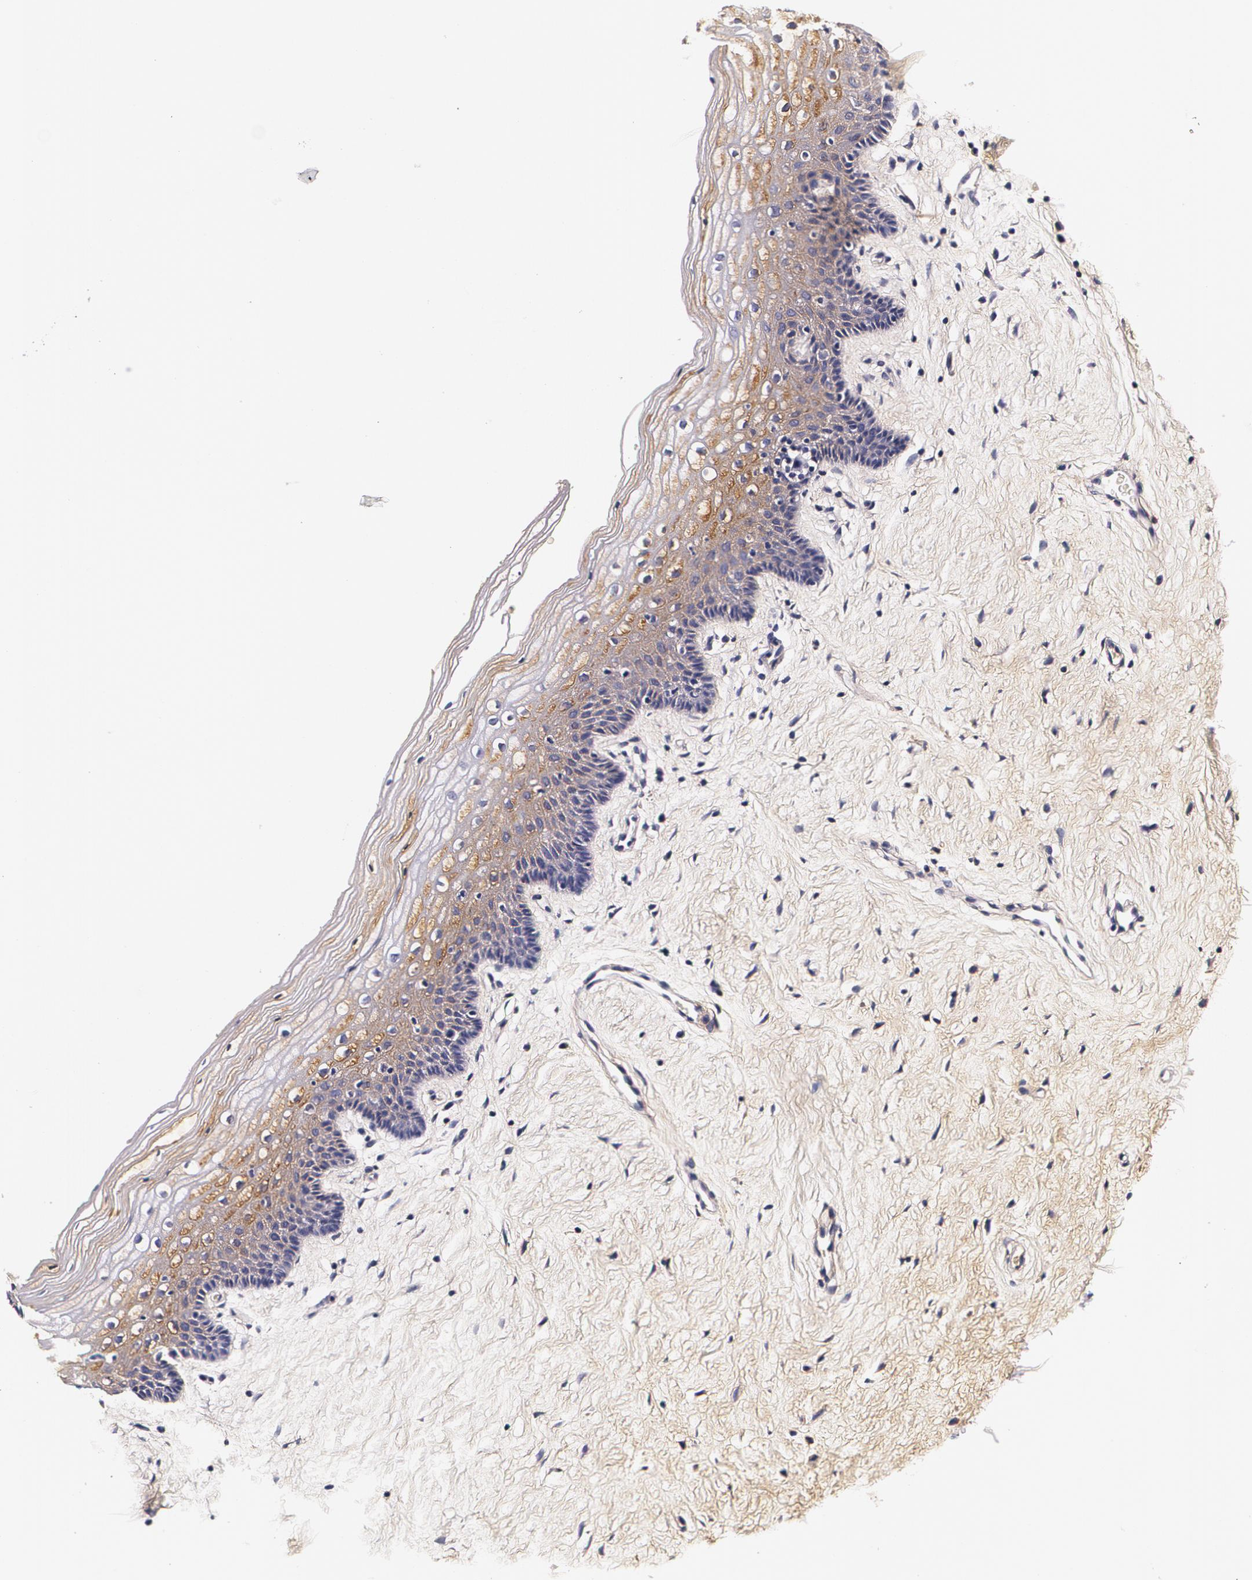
{"staining": {"intensity": "moderate", "quantity": "25%-75%", "location": "cytoplasmic/membranous"}, "tissue": "vagina", "cell_type": "Squamous epithelial cells", "image_type": "normal", "snomed": [{"axis": "morphology", "description": "Normal tissue, NOS"}, {"axis": "topography", "description": "Vagina"}], "caption": "The image demonstrates immunohistochemical staining of unremarkable vagina. There is moderate cytoplasmic/membranous staining is identified in approximately 25%-75% of squamous epithelial cells.", "gene": "TTR", "patient": {"sex": "female", "age": 46}}